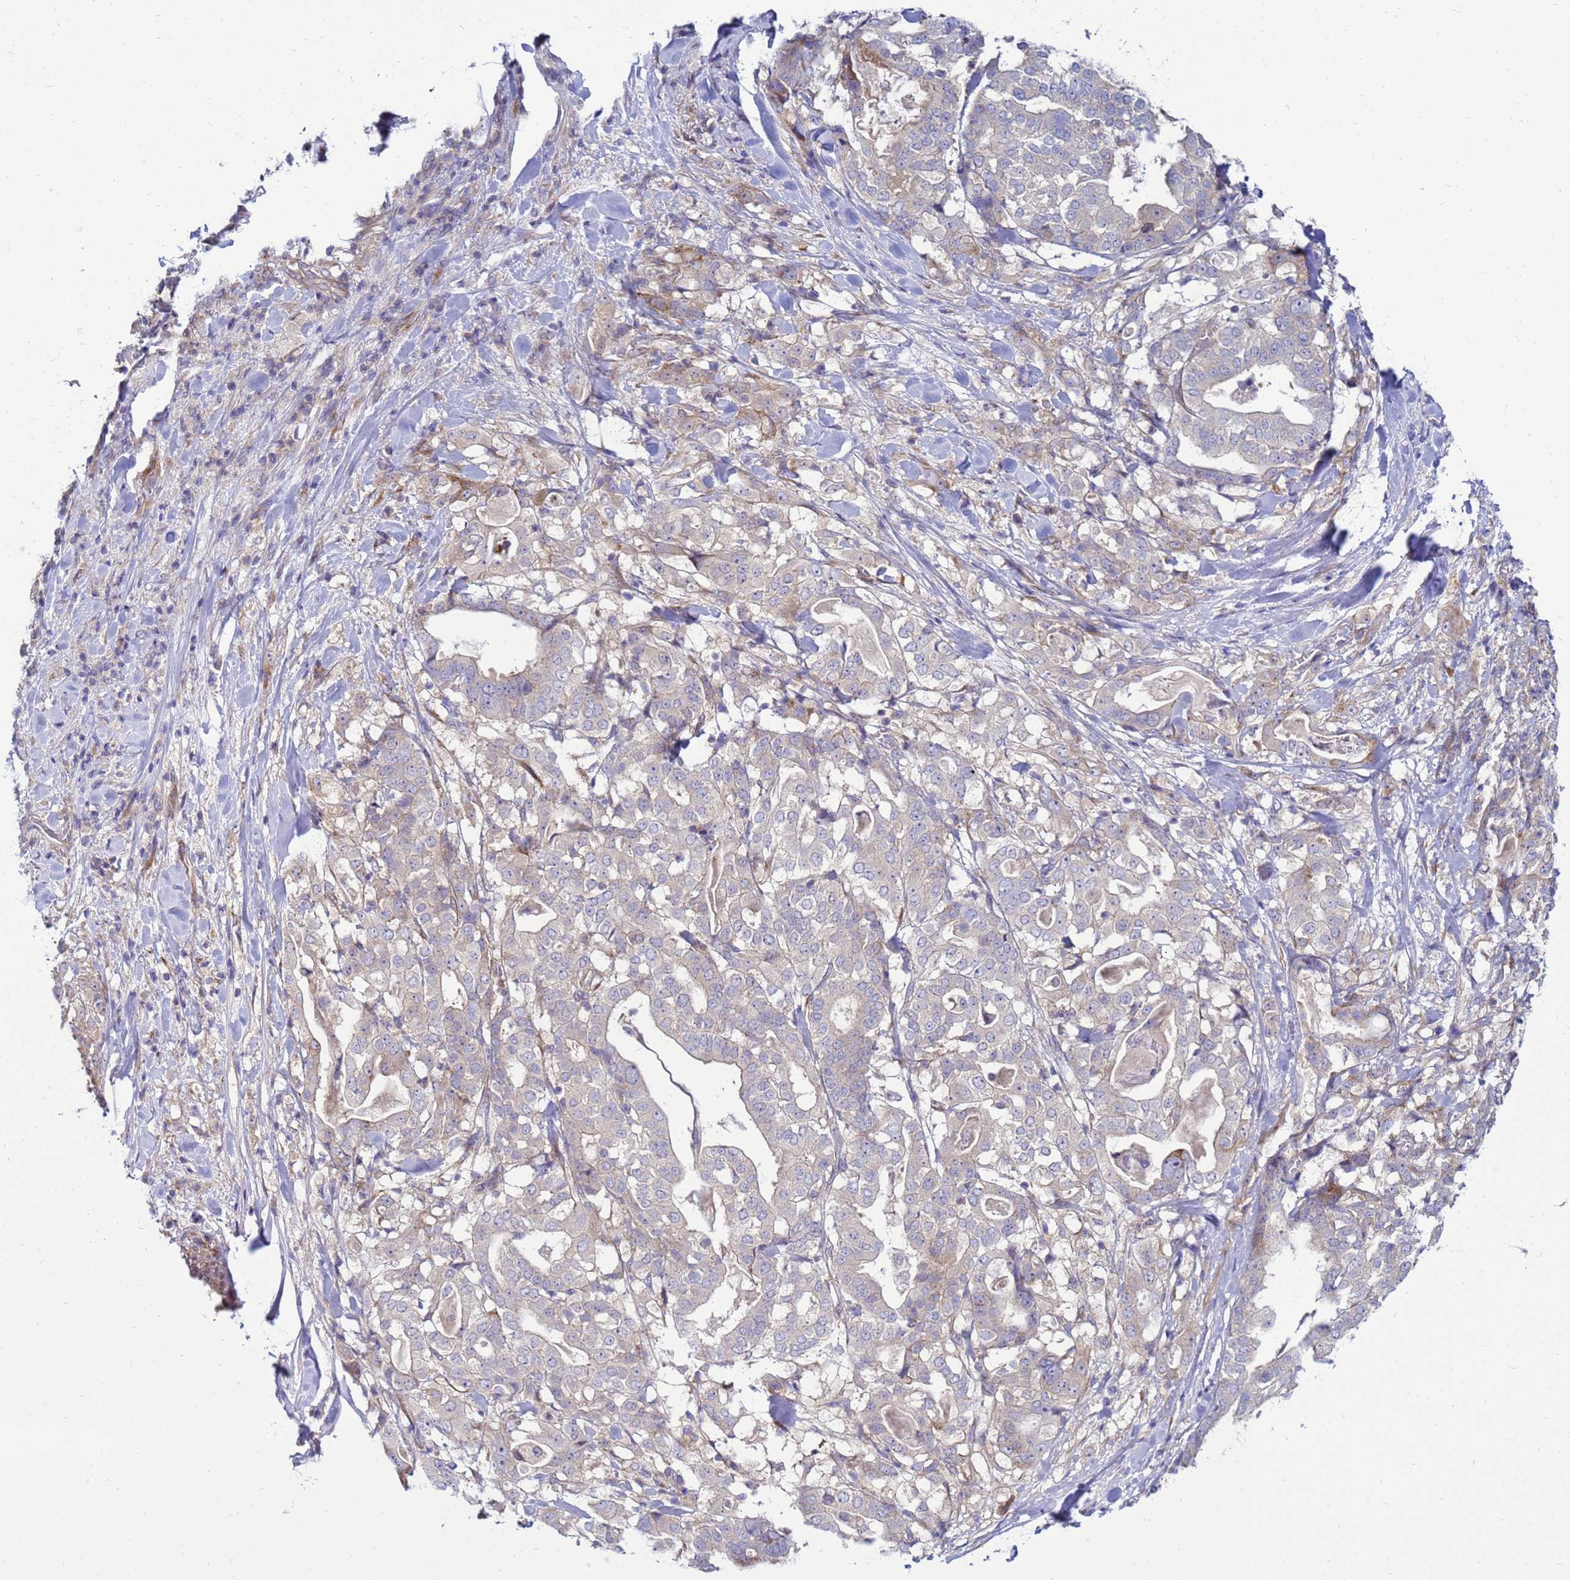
{"staining": {"intensity": "negative", "quantity": "none", "location": "none"}, "tissue": "stomach cancer", "cell_type": "Tumor cells", "image_type": "cancer", "snomed": [{"axis": "morphology", "description": "Adenocarcinoma, NOS"}, {"axis": "topography", "description": "Stomach"}], "caption": "Human stomach cancer stained for a protein using immunohistochemistry exhibits no positivity in tumor cells.", "gene": "MON1B", "patient": {"sex": "male", "age": 48}}